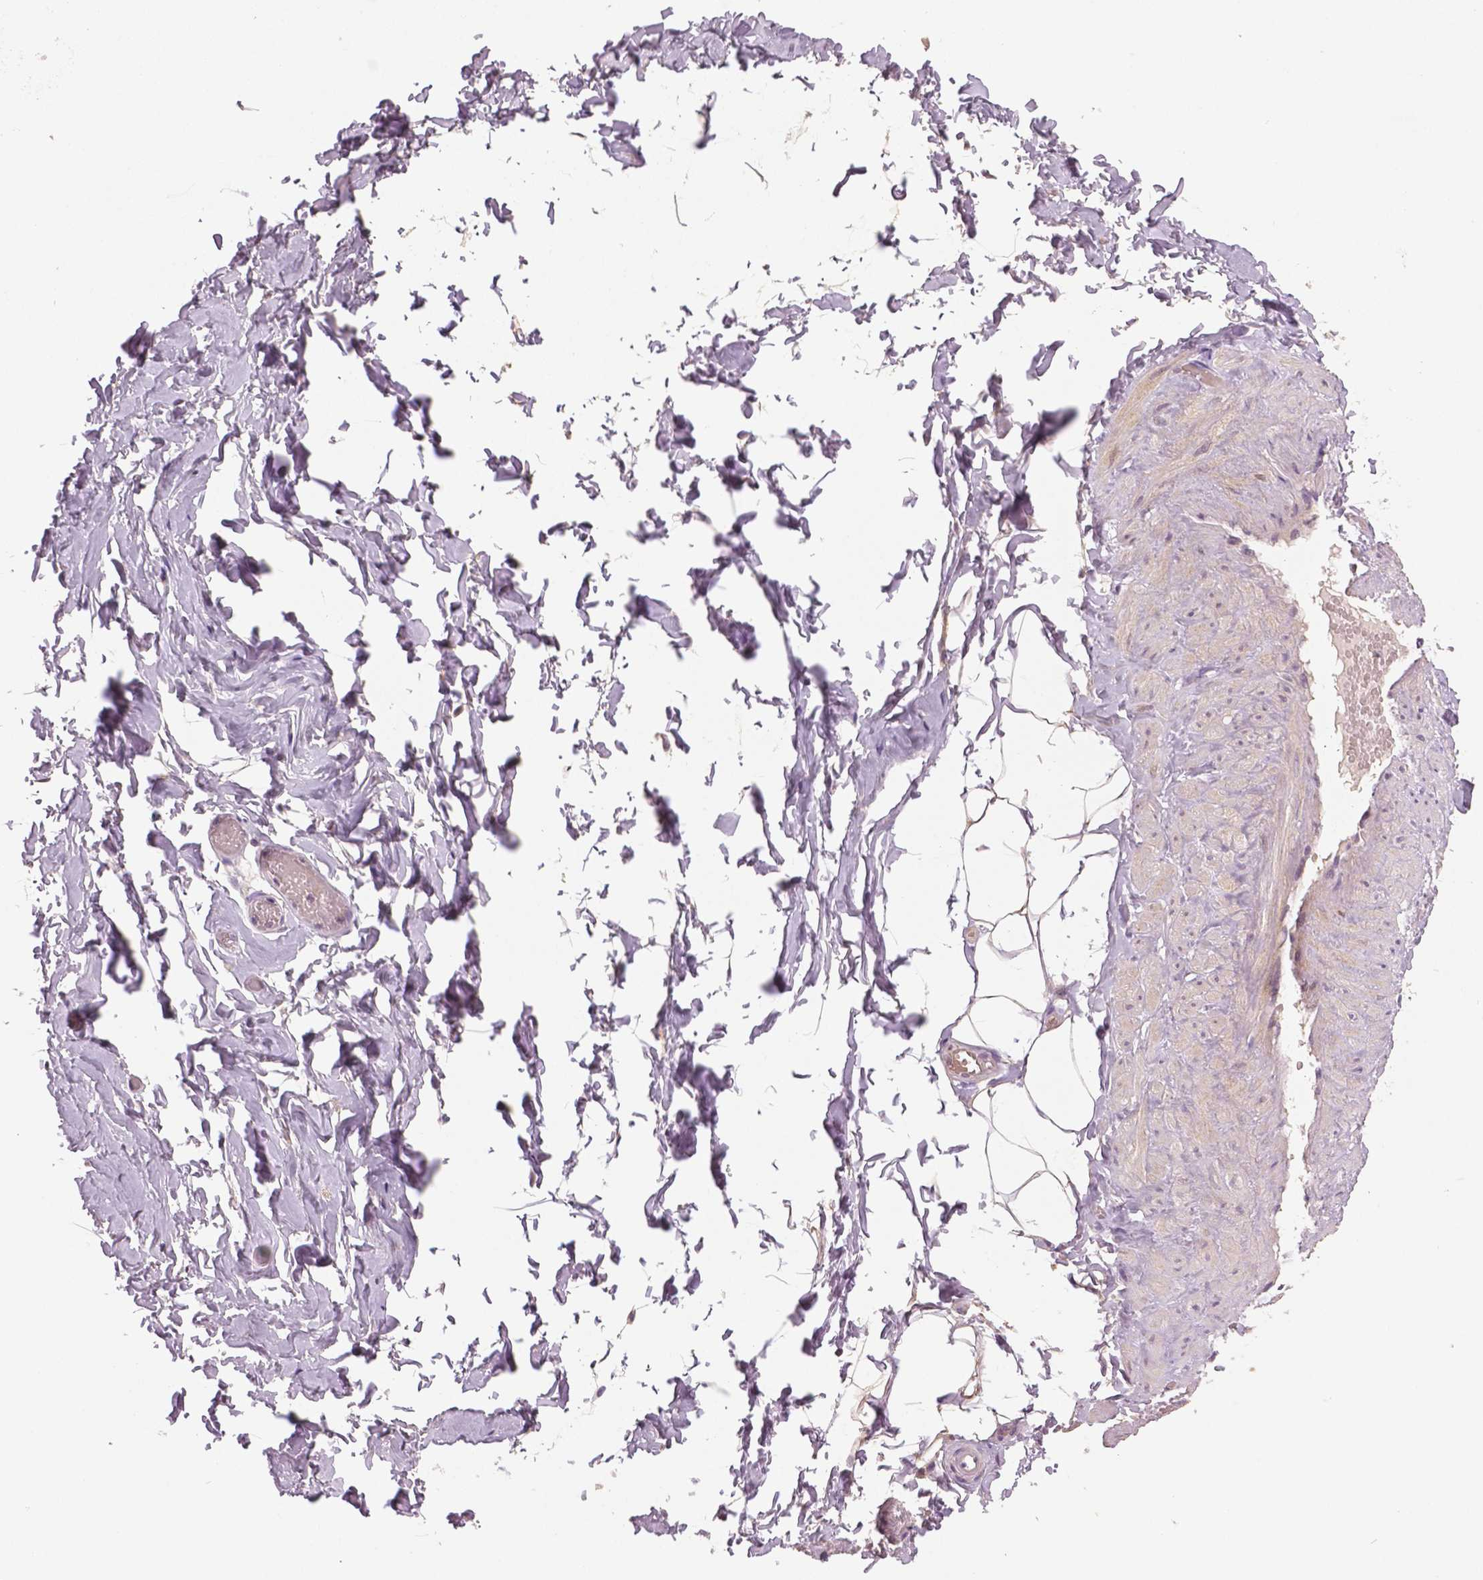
{"staining": {"intensity": "moderate", "quantity": "<25%", "location": "nuclear"}, "tissue": "adipose tissue", "cell_type": "Adipocytes", "image_type": "normal", "snomed": [{"axis": "morphology", "description": "Normal tissue, NOS"}, {"axis": "topography", "description": "Soft tissue"}, {"axis": "topography", "description": "Adipose tissue"}, {"axis": "topography", "description": "Vascular tissue"}, {"axis": "topography", "description": "Peripheral nerve tissue"}], "caption": "Immunohistochemistry (DAB (3,3'-diaminobenzidine)) staining of normal adipose tissue reveals moderate nuclear protein positivity in about <25% of adipocytes. (DAB IHC with brightfield microscopy, high magnification).", "gene": "MKI67", "patient": {"sex": "male", "age": 29}}